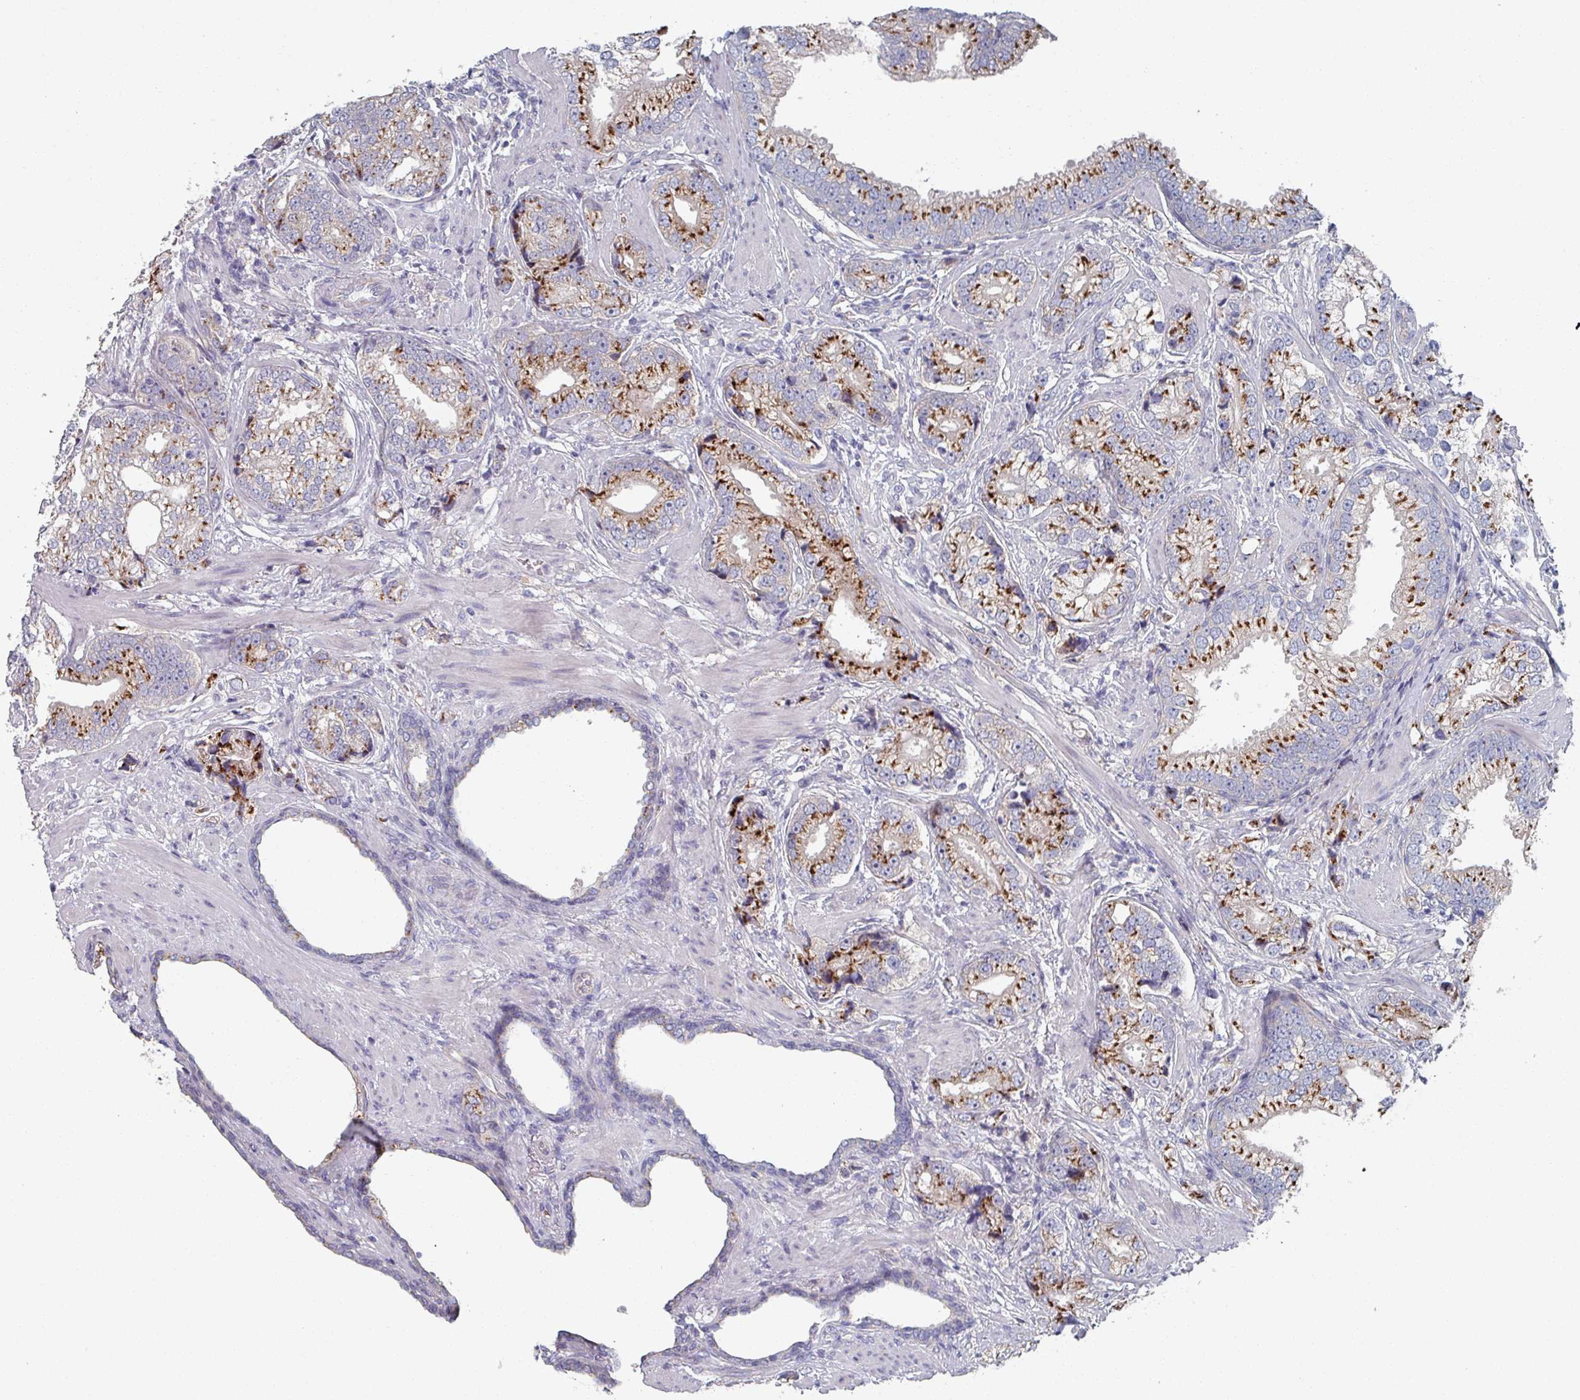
{"staining": {"intensity": "strong", "quantity": ">75%", "location": "cytoplasmic/membranous"}, "tissue": "prostate cancer", "cell_type": "Tumor cells", "image_type": "cancer", "snomed": [{"axis": "morphology", "description": "Adenocarcinoma, High grade"}, {"axis": "topography", "description": "Prostate"}], "caption": "Immunohistochemical staining of human prostate adenocarcinoma (high-grade) reveals strong cytoplasmic/membranous protein positivity in about >75% of tumor cells. The protein is shown in brown color, while the nuclei are stained blue.", "gene": "EFL1", "patient": {"sex": "male", "age": 75}}